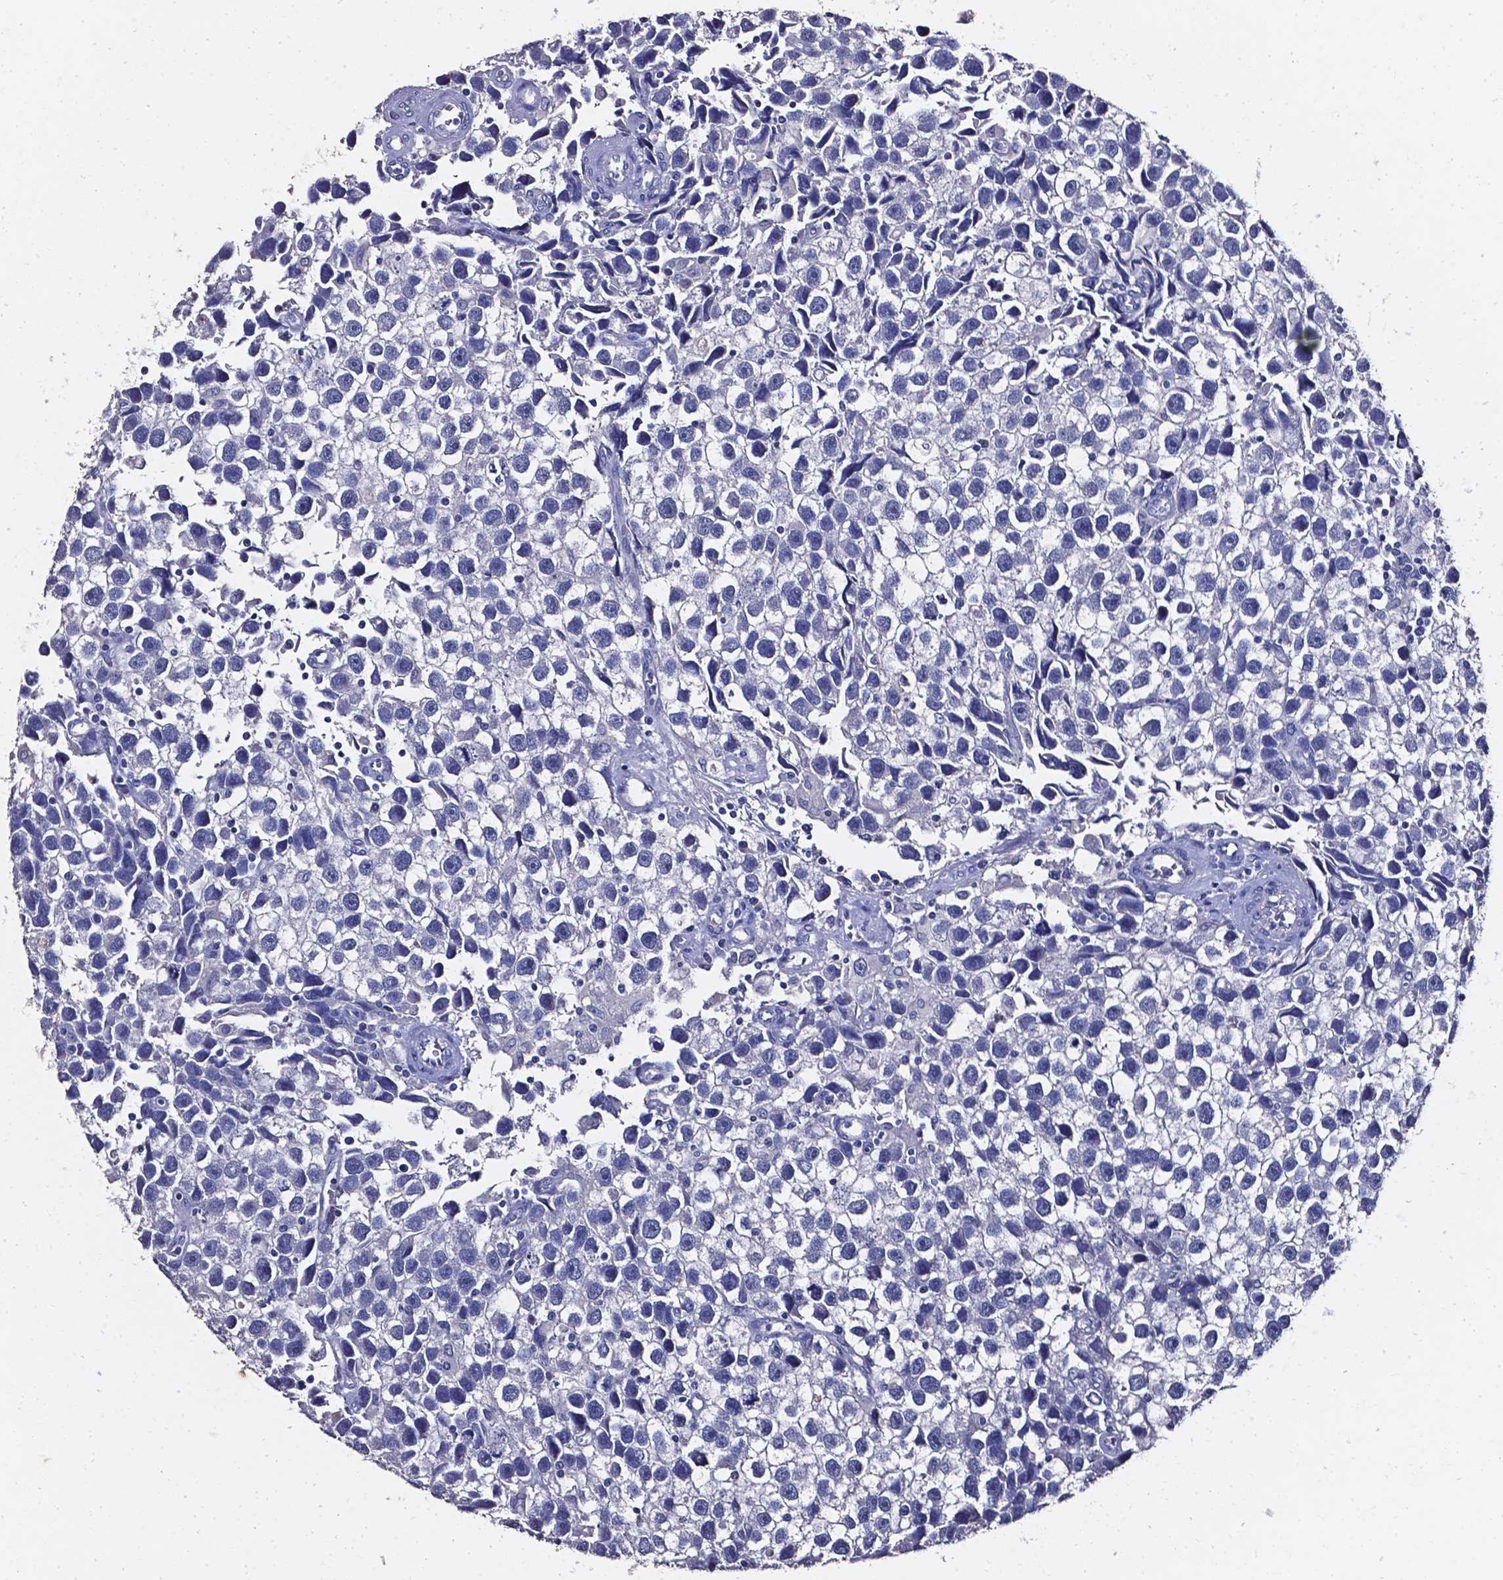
{"staining": {"intensity": "negative", "quantity": "none", "location": "none"}, "tissue": "testis cancer", "cell_type": "Tumor cells", "image_type": "cancer", "snomed": [{"axis": "morphology", "description": "Seminoma, NOS"}, {"axis": "topography", "description": "Testis"}], "caption": "Immunohistochemistry (IHC) of seminoma (testis) demonstrates no positivity in tumor cells.", "gene": "AKR1B10", "patient": {"sex": "male", "age": 43}}